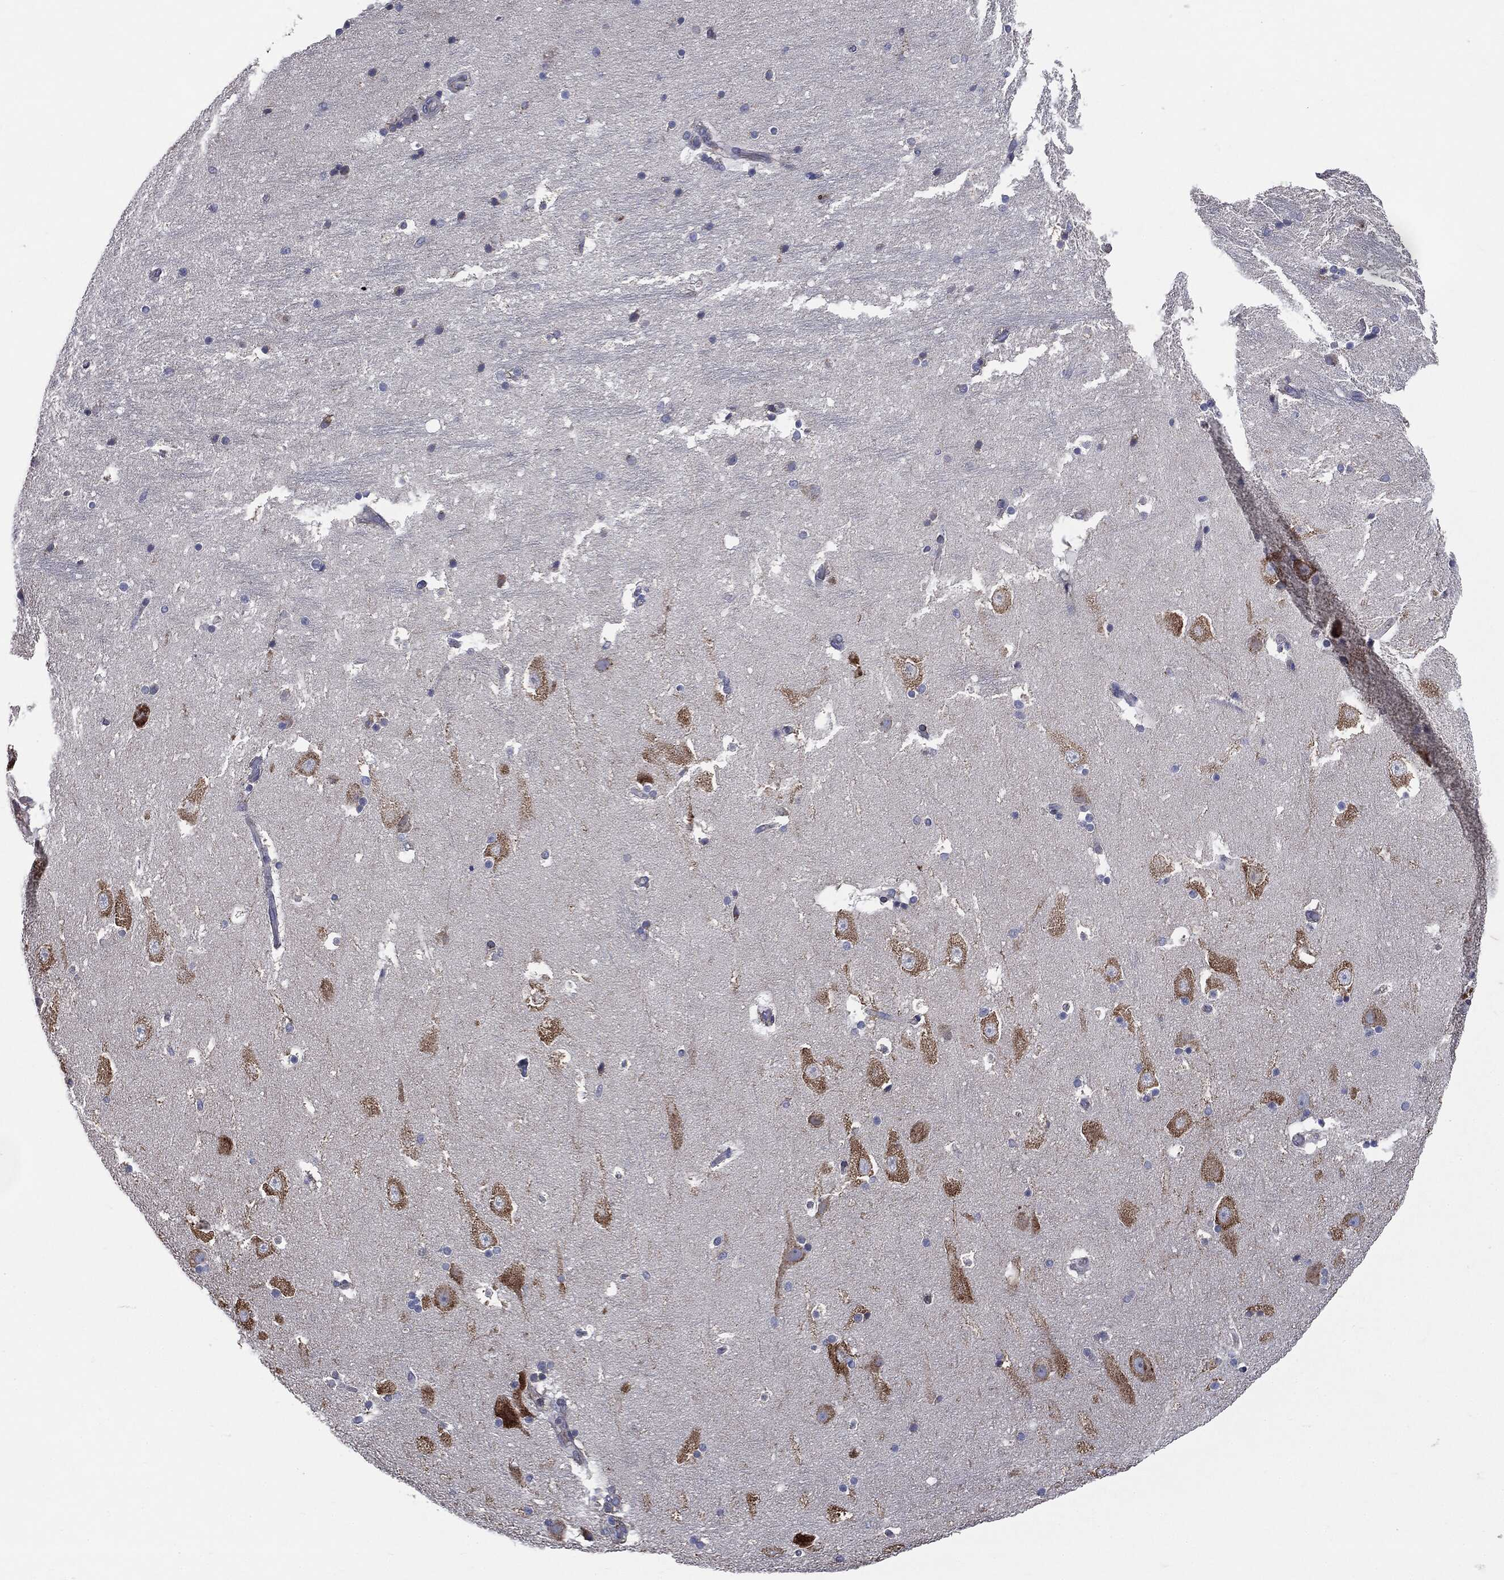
{"staining": {"intensity": "negative", "quantity": "none", "location": "none"}, "tissue": "hippocampus", "cell_type": "Glial cells", "image_type": "normal", "snomed": [{"axis": "morphology", "description": "Normal tissue, NOS"}, {"axis": "topography", "description": "Hippocampus"}], "caption": "This is a photomicrograph of immunohistochemistry (IHC) staining of unremarkable hippocampus, which shows no expression in glial cells.", "gene": "PTGS2", "patient": {"sex": "male", "age": 51}}